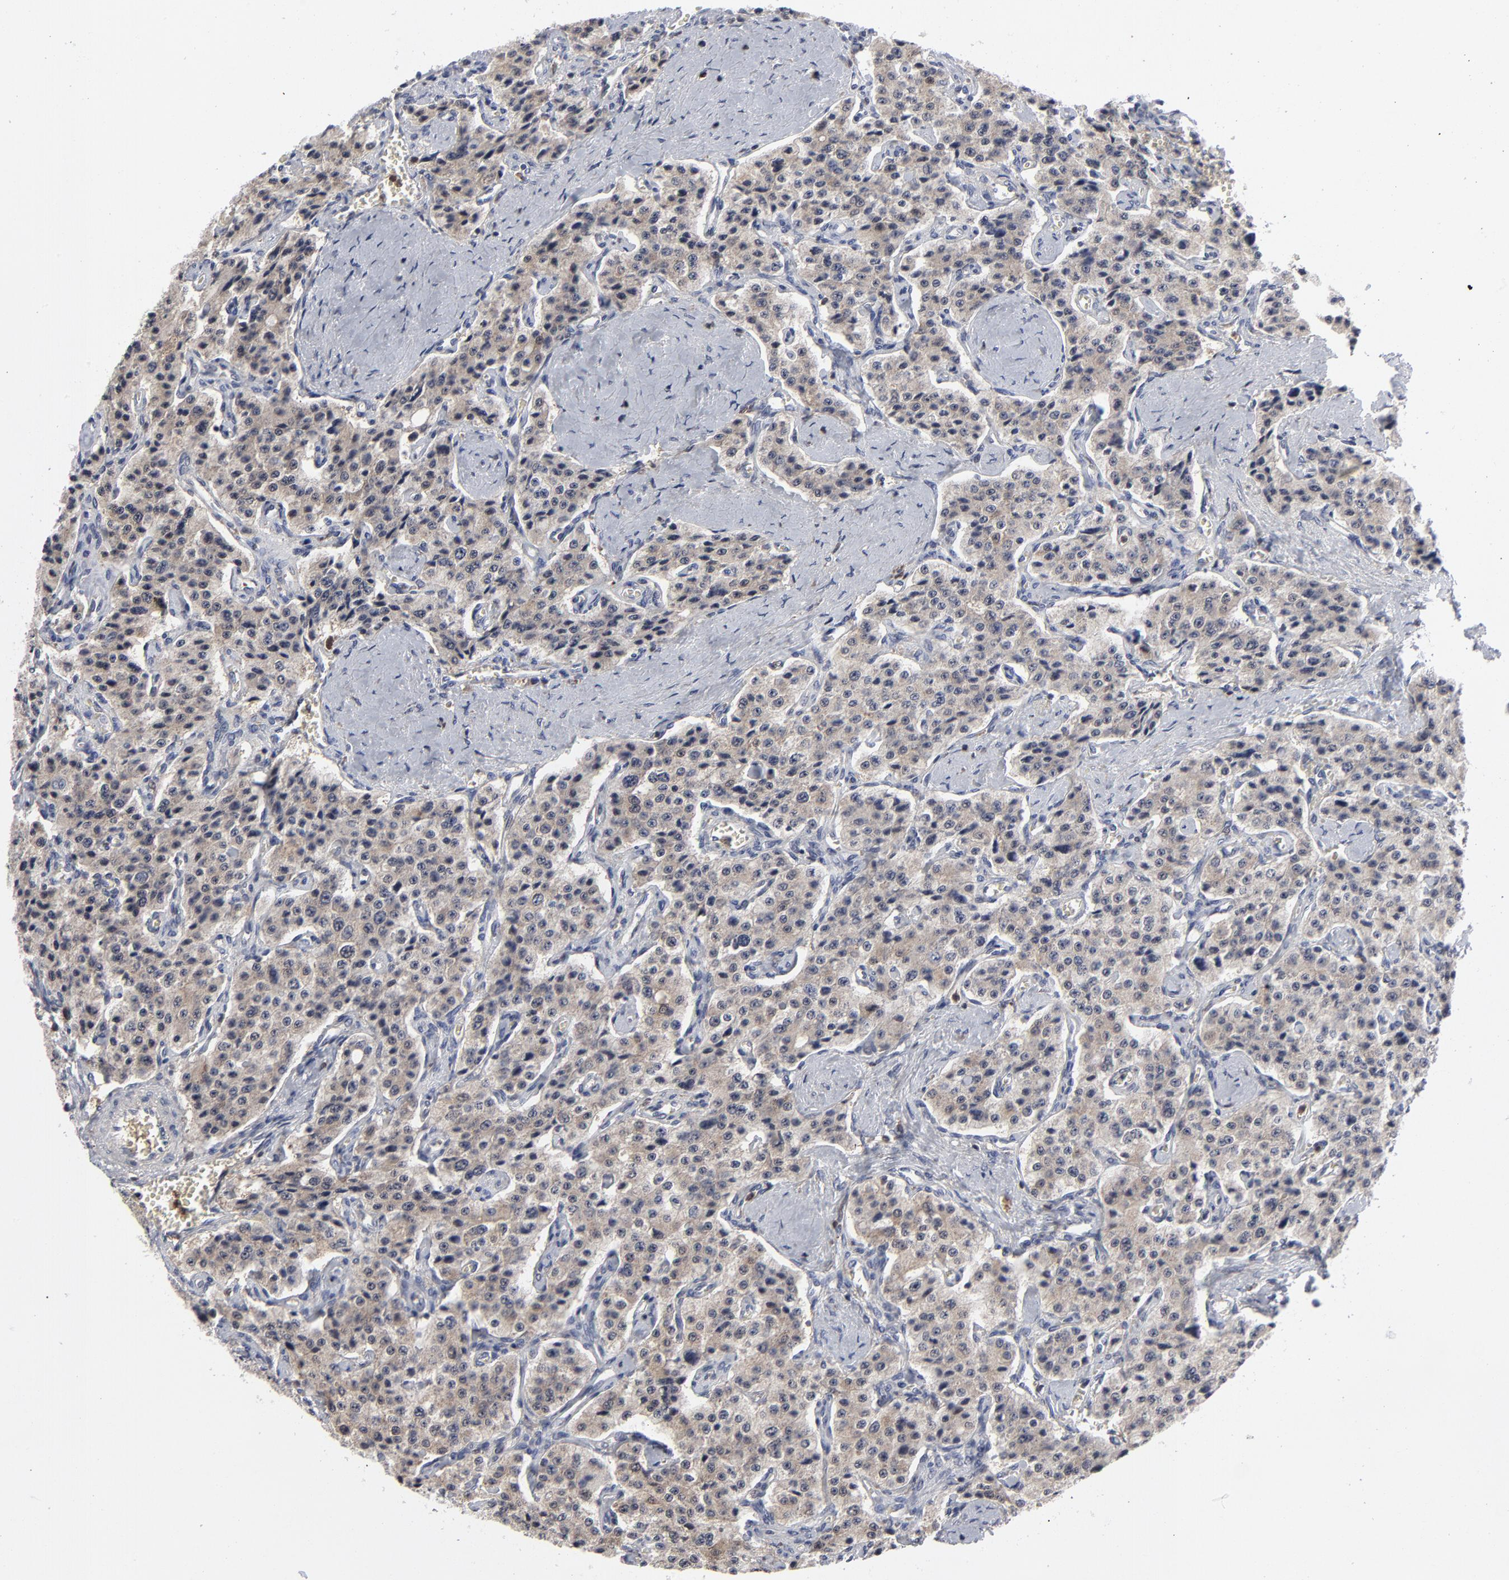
{"staining": {"intensity": "weak", "quantity": ">75%", "location": "cytoplasmic/membranous"}, "tissue": "carcinoid", "cell_type": "Tumor cells", "image_type": "cancer", "snomed": [{"axis": "morphology", "description": "Carcinoid, malignant, NOS"}, {"axis": "topography", "description": "Small intestine"}], "caption": "Carcinoid stained with immunohistochemistry (IHC) reveals weak cytoplasmic/membranous staining in approximately >75% of tumor cells. The protein of interest is shown in brown color, while the nuclei are stained blue.", "gene": "MAP2K1", "patient": {"sex": "male", "age": 52}}